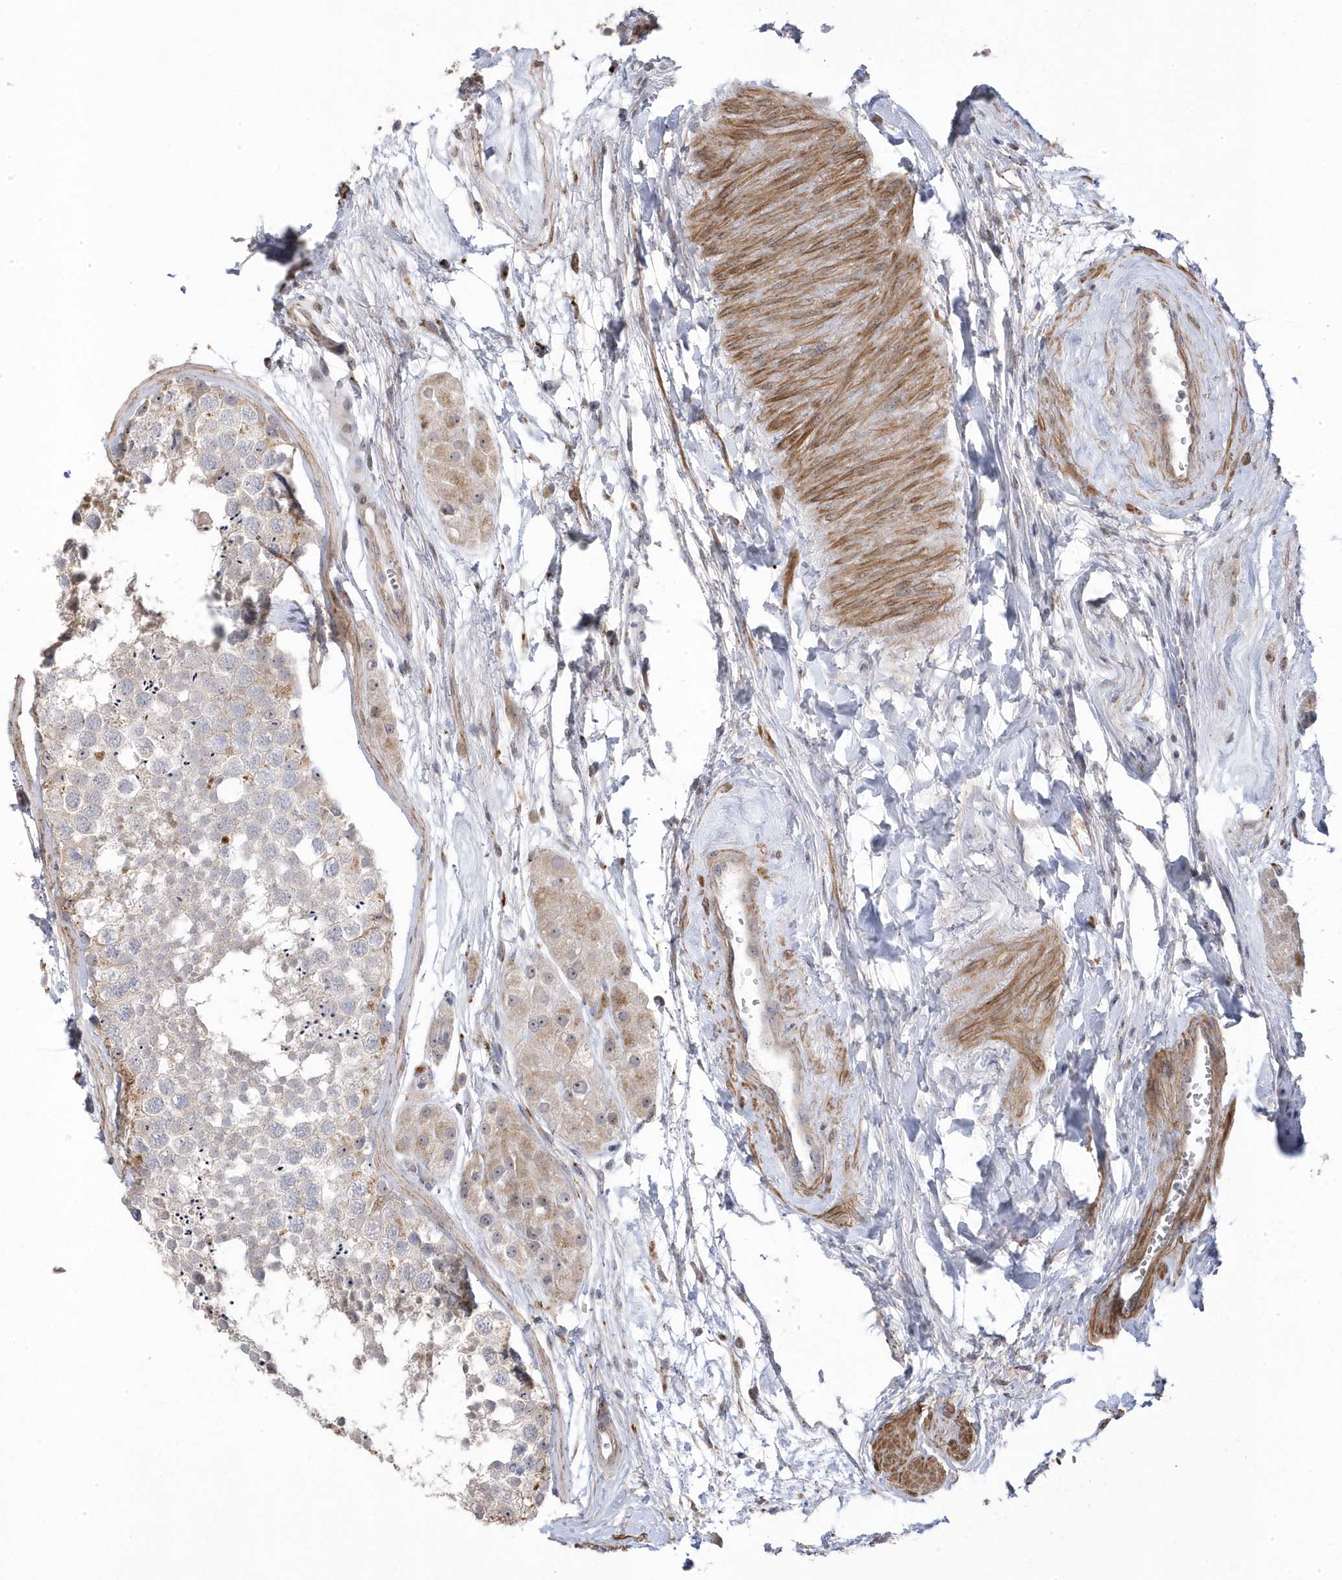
{"staining": {"intensity": "weak", "quantity": "25%-75%", "location": "cytoplasmic/membranous"}, "tissue": "testis", "cell_type": "Cells in seminiferous ducts", "image_type": "normal", "snomed": [{"axis": "morphology", "description": "Normal tissue, NOS"}, {"axis": "topography", "description": "Testis"}], "caption": "Immunohistochemical staining of normal human testis reveals 25%-75% levels of weak cytoplasmic/membranous protein positivity in approximately 25%-75% of cells in seminiferous ducts. (brown staining indicates protein expression, while blue staining denotes nuclei).", "gene": "GTPBP6", "patient": {"sex": "male", "age": 56}}